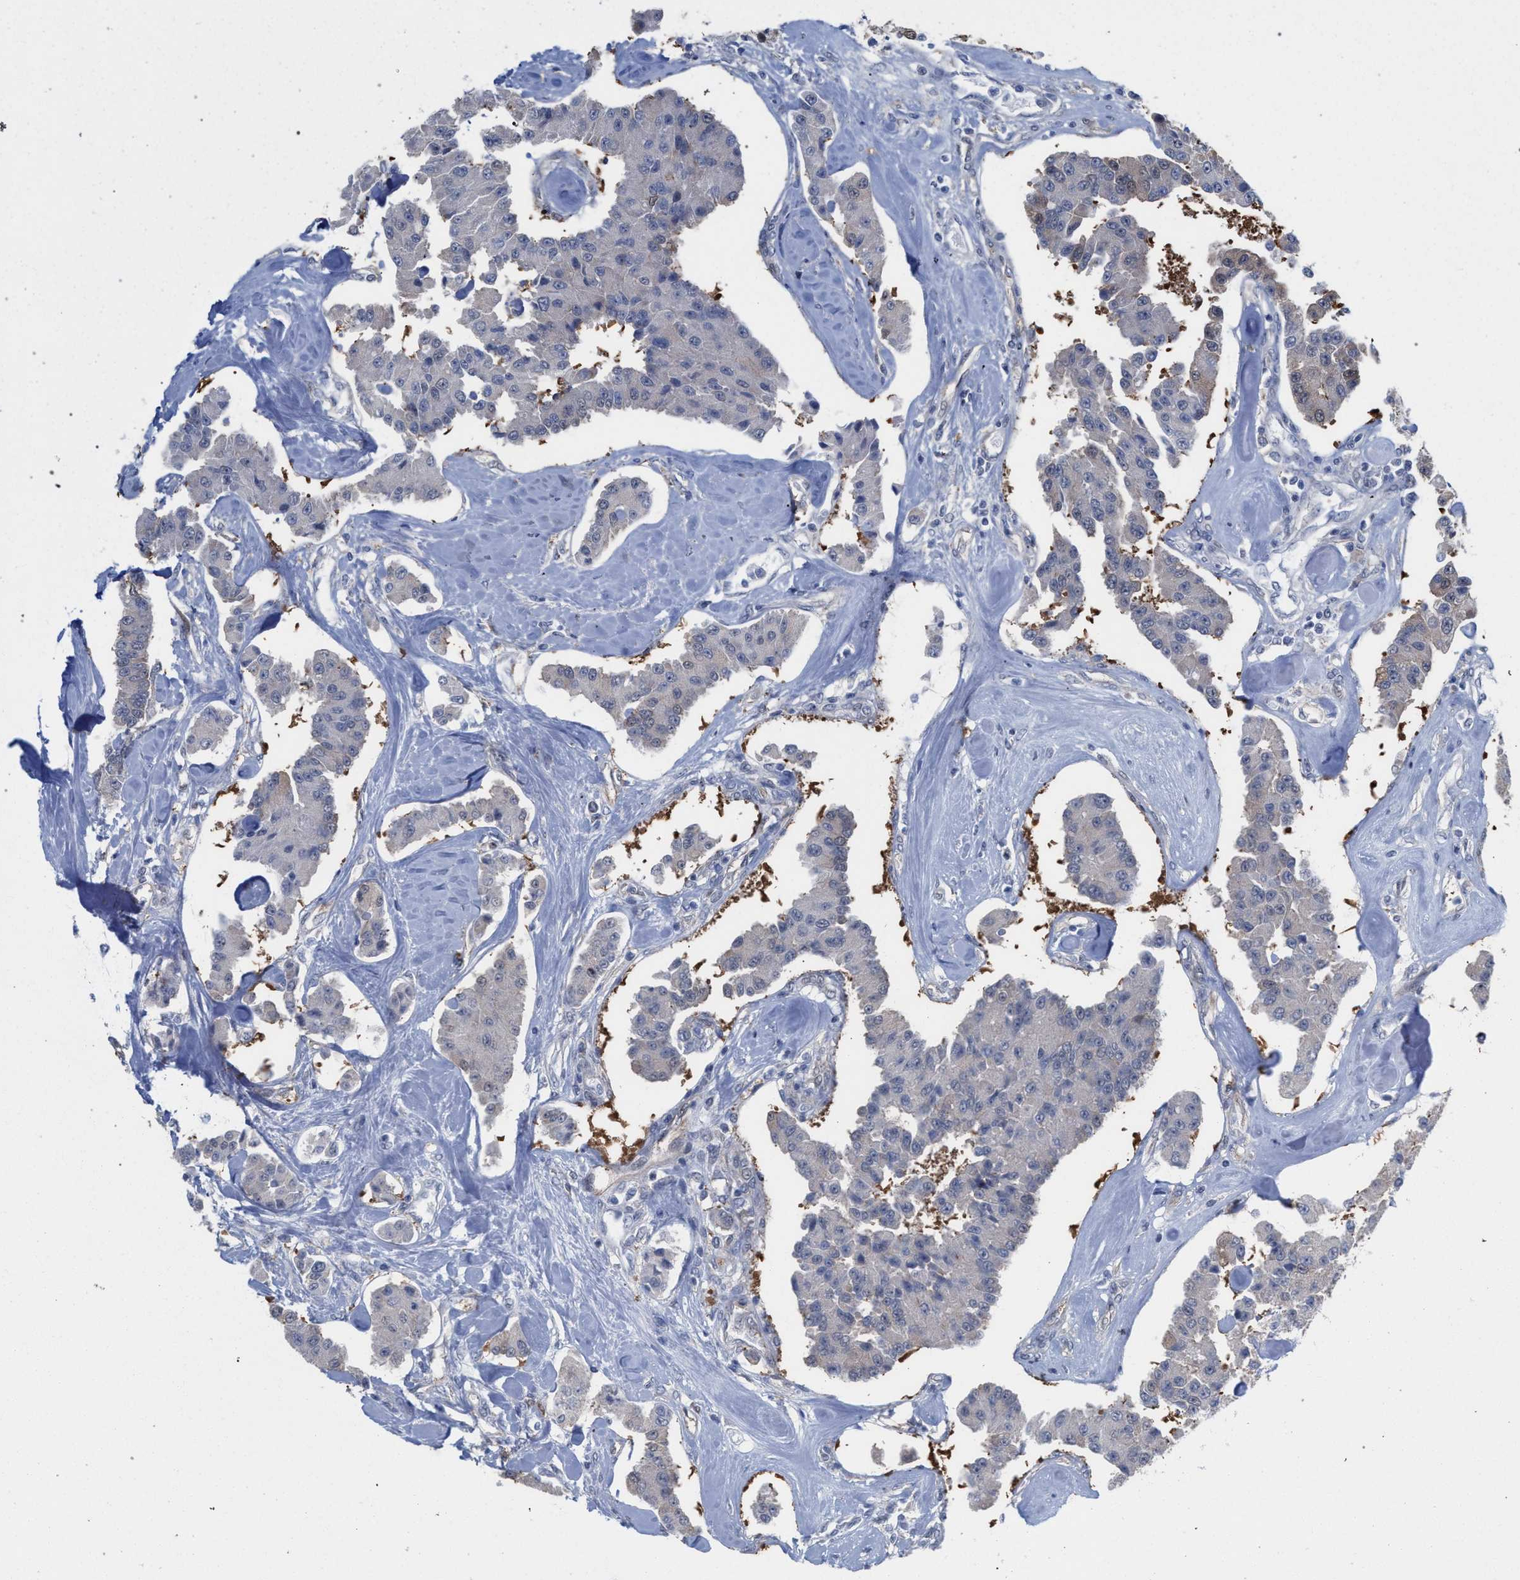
{"staining": {"intensity": "negative", "quantity": "none", "location": "none"}, "tissue": "carcinoid", "cell_type": "Tumor cells", "image_type": "cancer", "snomed": [{"axis": "morphology", "description": "Carcinoid, malignant, NOS"}, {"axis": "topography", "description": "Pancreas"}], "caption": "IHC of carcinoid demonstrates no staining in tumor cells. (Brightfield microscopy of DAB immunohistochemistry (IHC) at high magnification).", "gene": "FHOD3", "patient": {"sex": "male", "age": 41}}